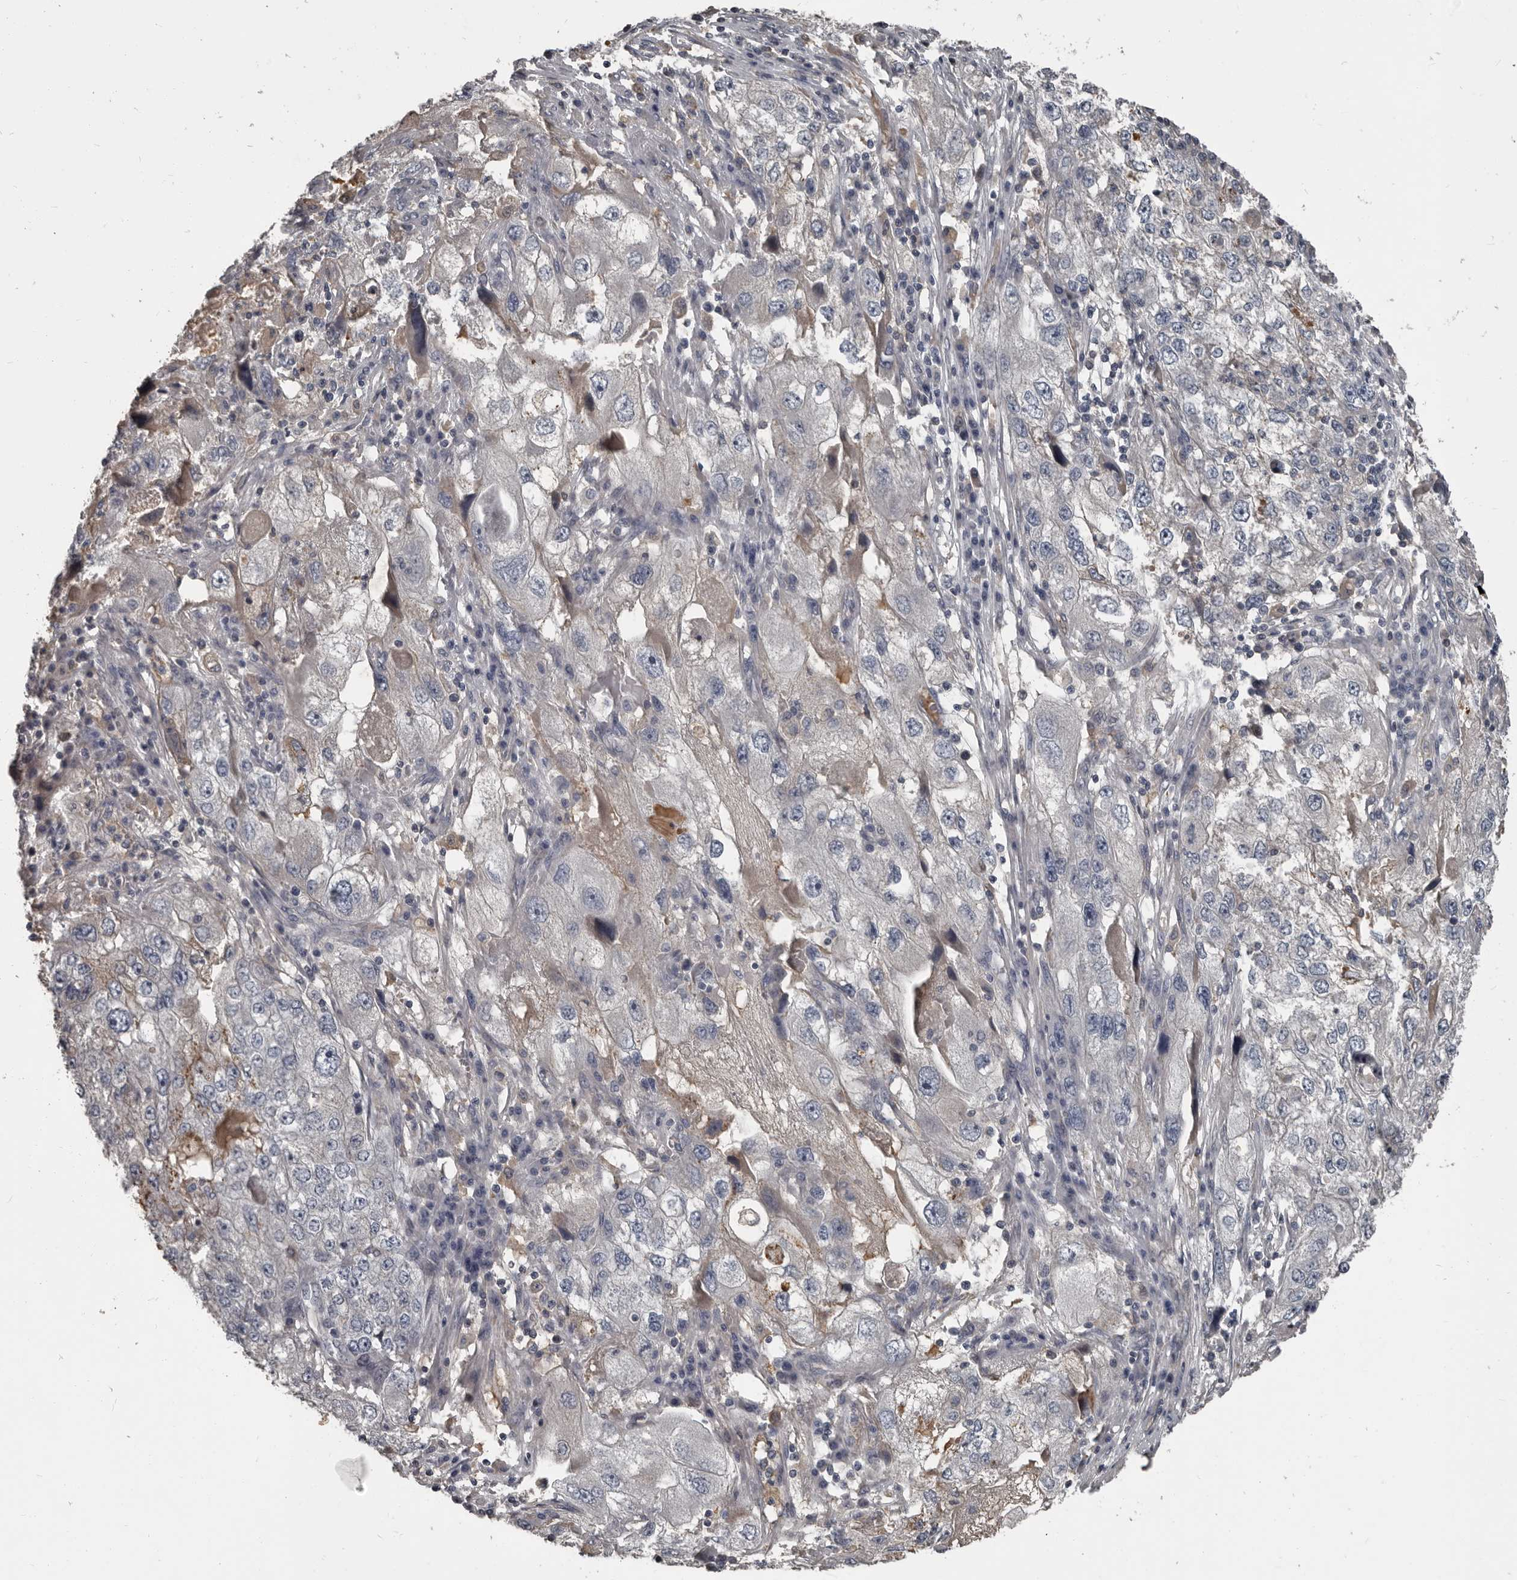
{"staining": {"intensity": "negative", "quantity": "none", "location": "none"}, "tissue": "endometrial cancer", "cell_type": "Tumor cells", "image_type": "cancer", "snomed": [{"axis": "morphology", "description": "Adenocarcinoma, NOS"}, {"axis": "topography", "description": "Endometrium"}], "caption": "Protein analysis of endometrial cancer (adenocarcinoma) displays no significant expression in tumor cells. (DAB (3,3'-diaminobenzidine) immunohistochemistry (IHC) with hematoxylin counter stain).", "gene": "CA6", "patient": {"sex": "female", "age": 49}}